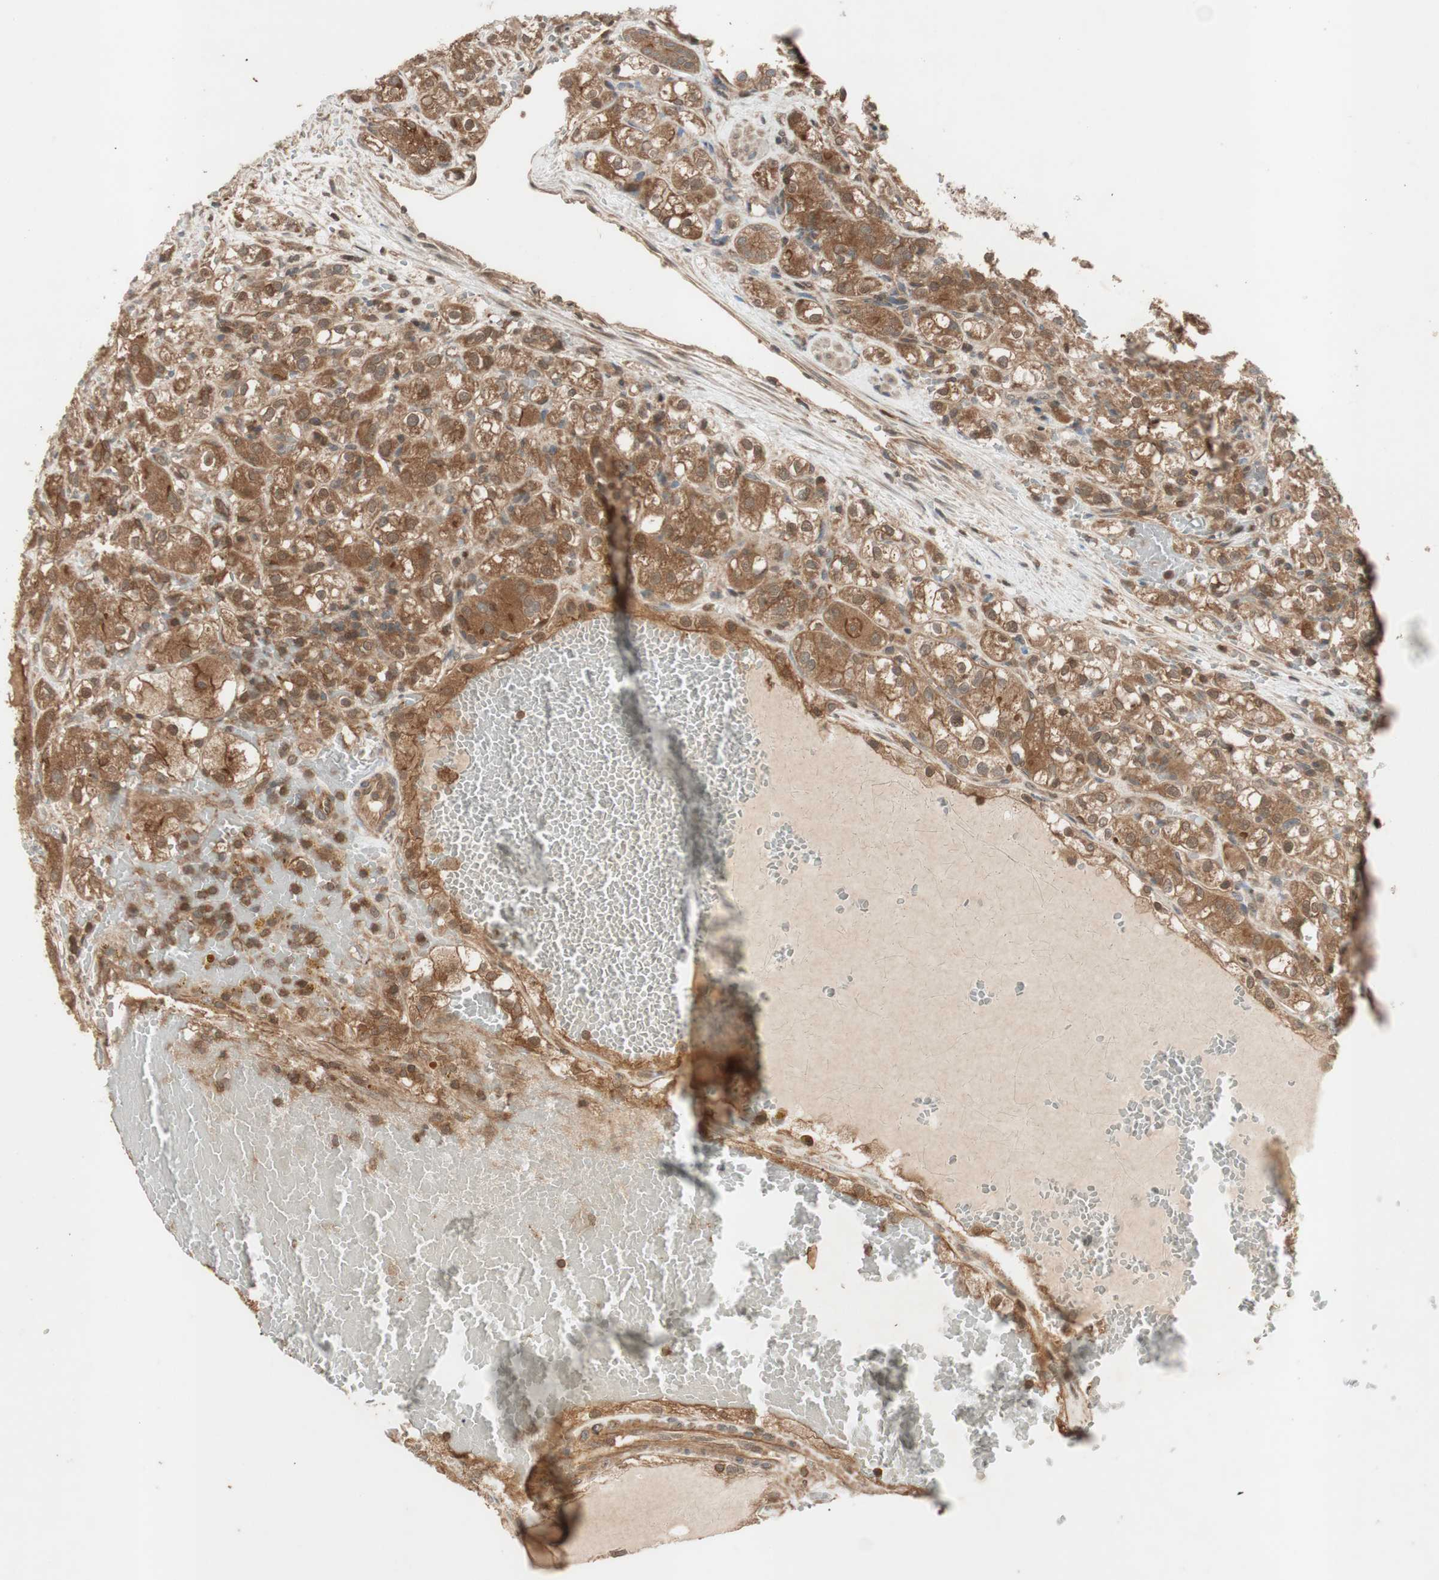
{"staining": {"intensity": "moderate", "quantity": ">75%", "location": "cytoplasmic/membranous"}, "tissue": "renal cancer", "cell_type": "Tumor cells", "image_type": "cancer", "snomed": [{"axis": "morphology", "description": "Normal tissue, NOS"}, {"axis": "morphology", "description": "Adenocarcinoma, NOS"}, {"axis": "topography", "description": "Kidney"}], "caption": "This is an image of immunohistochemistry (IHC) staining of renal adenocarcinoma, which shows moderate expression in the cytoplasmic/membranous of tumor cells.", "gene": "EPHA8", "patient": {"sex": "male", "age": 61}}